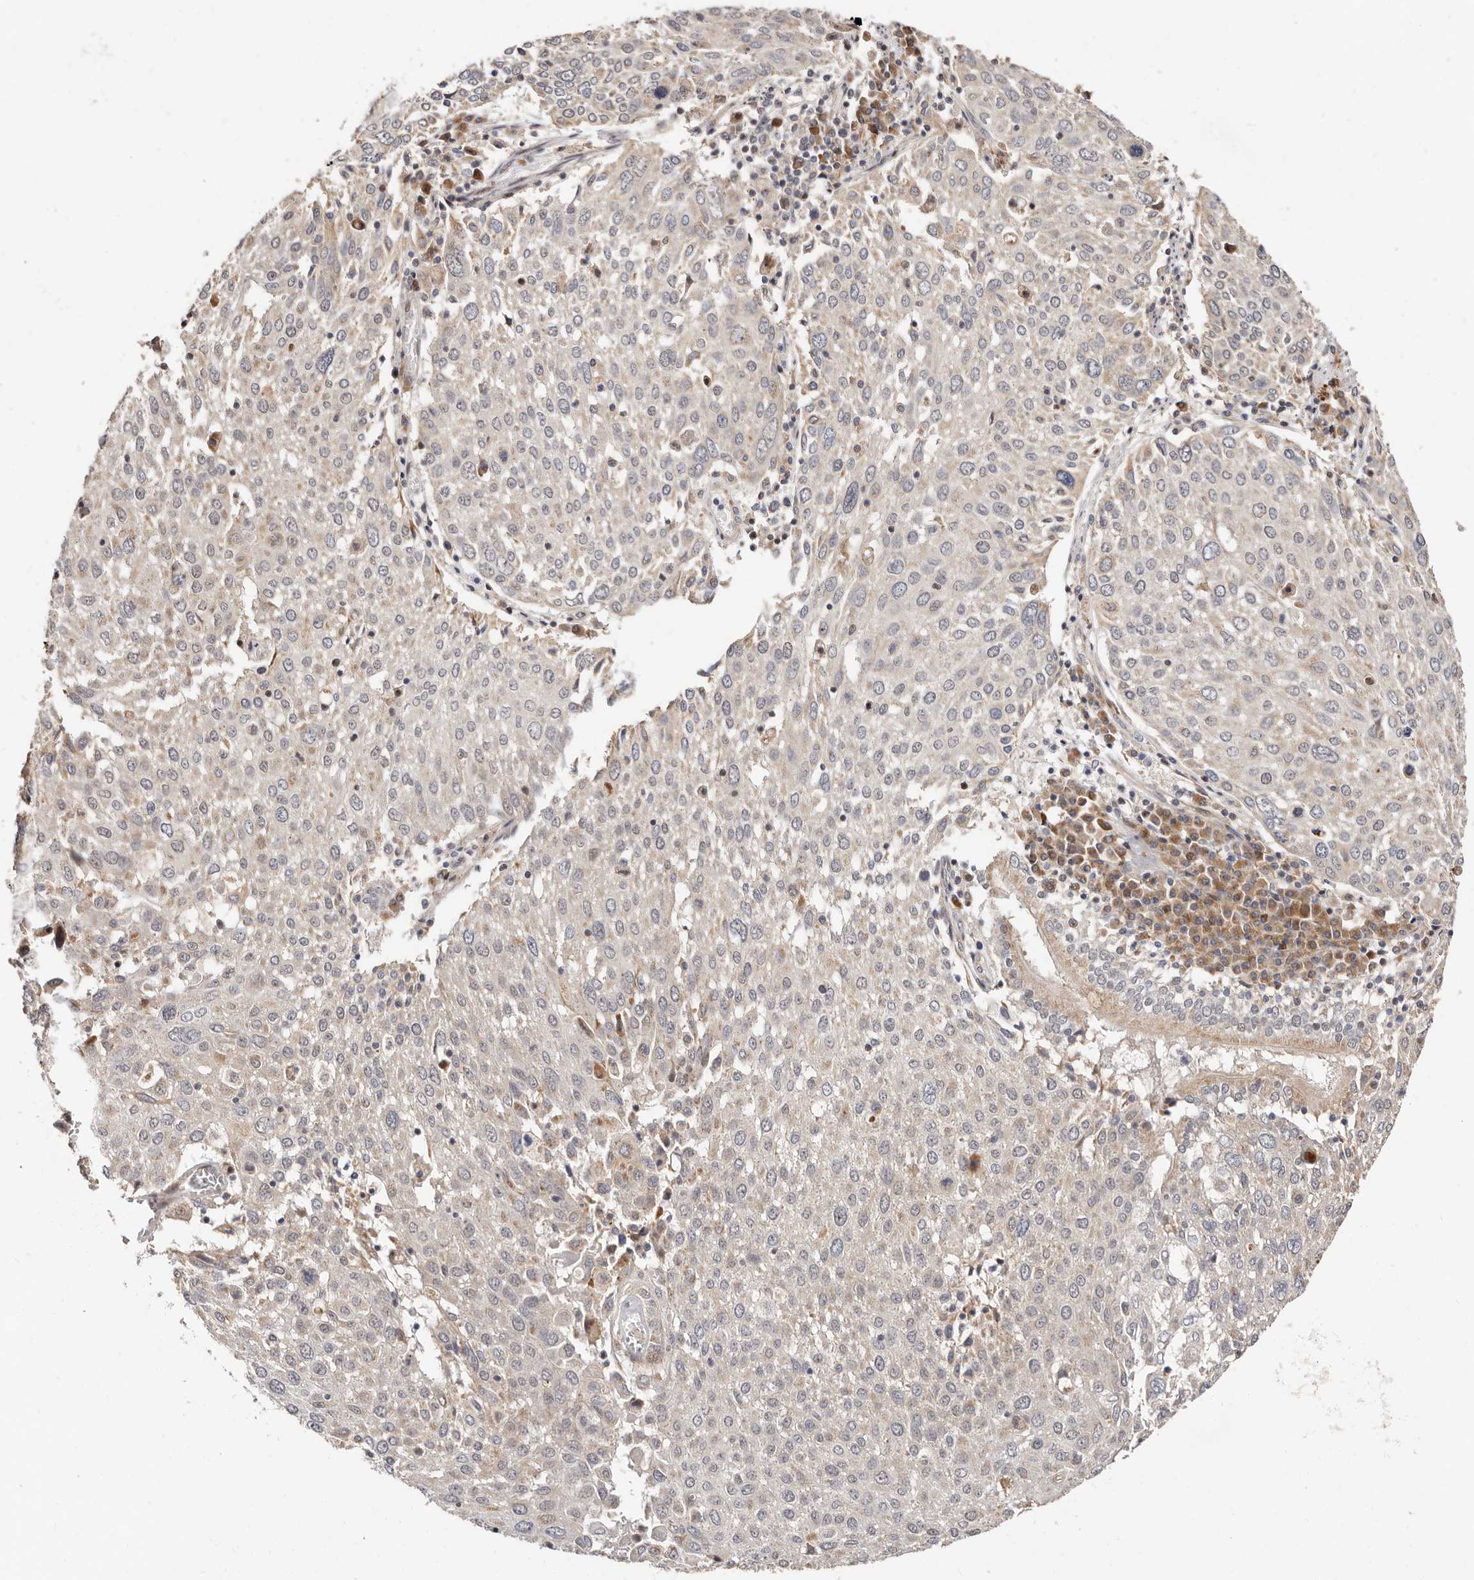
{"staining": {"intensity": "weak", "quantity": "<25%", "location": "cytoplasmic/membranous,nuclear"}, "tissue": "lung cancer", "cell_type": "Tumor cells", "image_type": "cancer", "snomed": [{"axis": "morphology", "description": "Squamous cell carcinoma, NOS"}, {"axis": "topography", "description": "Lung"}], "caption": "Immunohistochemistry (IHC) histopathology image of neoplastic tissue: human lung cancer stained with DAB shows no significant protein staining in tumor cells.", "gene": "USP33", "patient": {"sex": "male", "age": 65}}